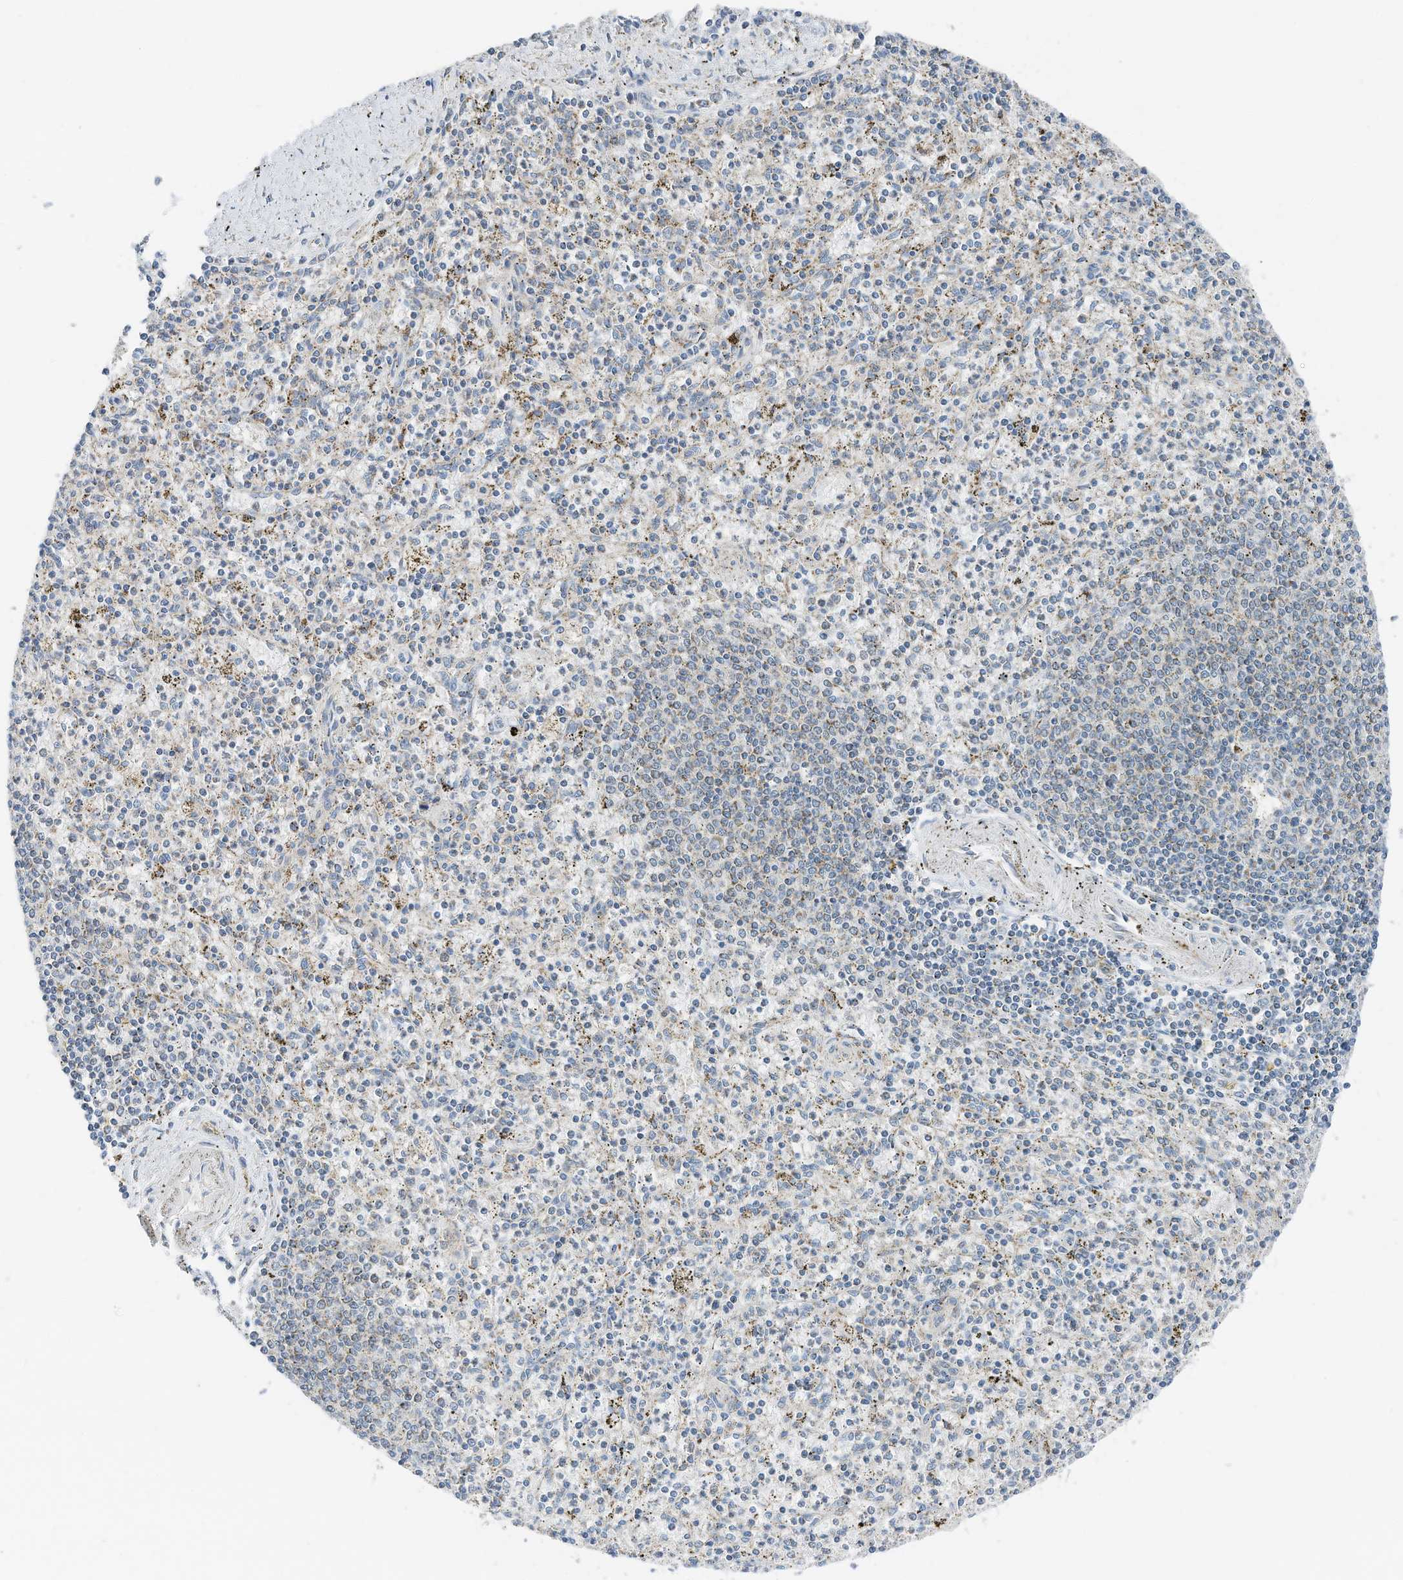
{"staining": {"intensity": "negative", "quantity": "none", "location": "none"}, "tissue": "spleen", "cell_type": "Cells in red pulp", "image_type": "normal", "snomed": [{"axis": "morphology", "description": "Normal tissue, NOS"}, {"axis": "topography", "description": "Spleen"}], "caption": "Benign spleen was stained to show a protein in brown. There is no significant expression in cells in red pulp. (DAB IHC, high magnification).", "gene": "RMND1", "patient": {"sex": "male", "age": 72}}